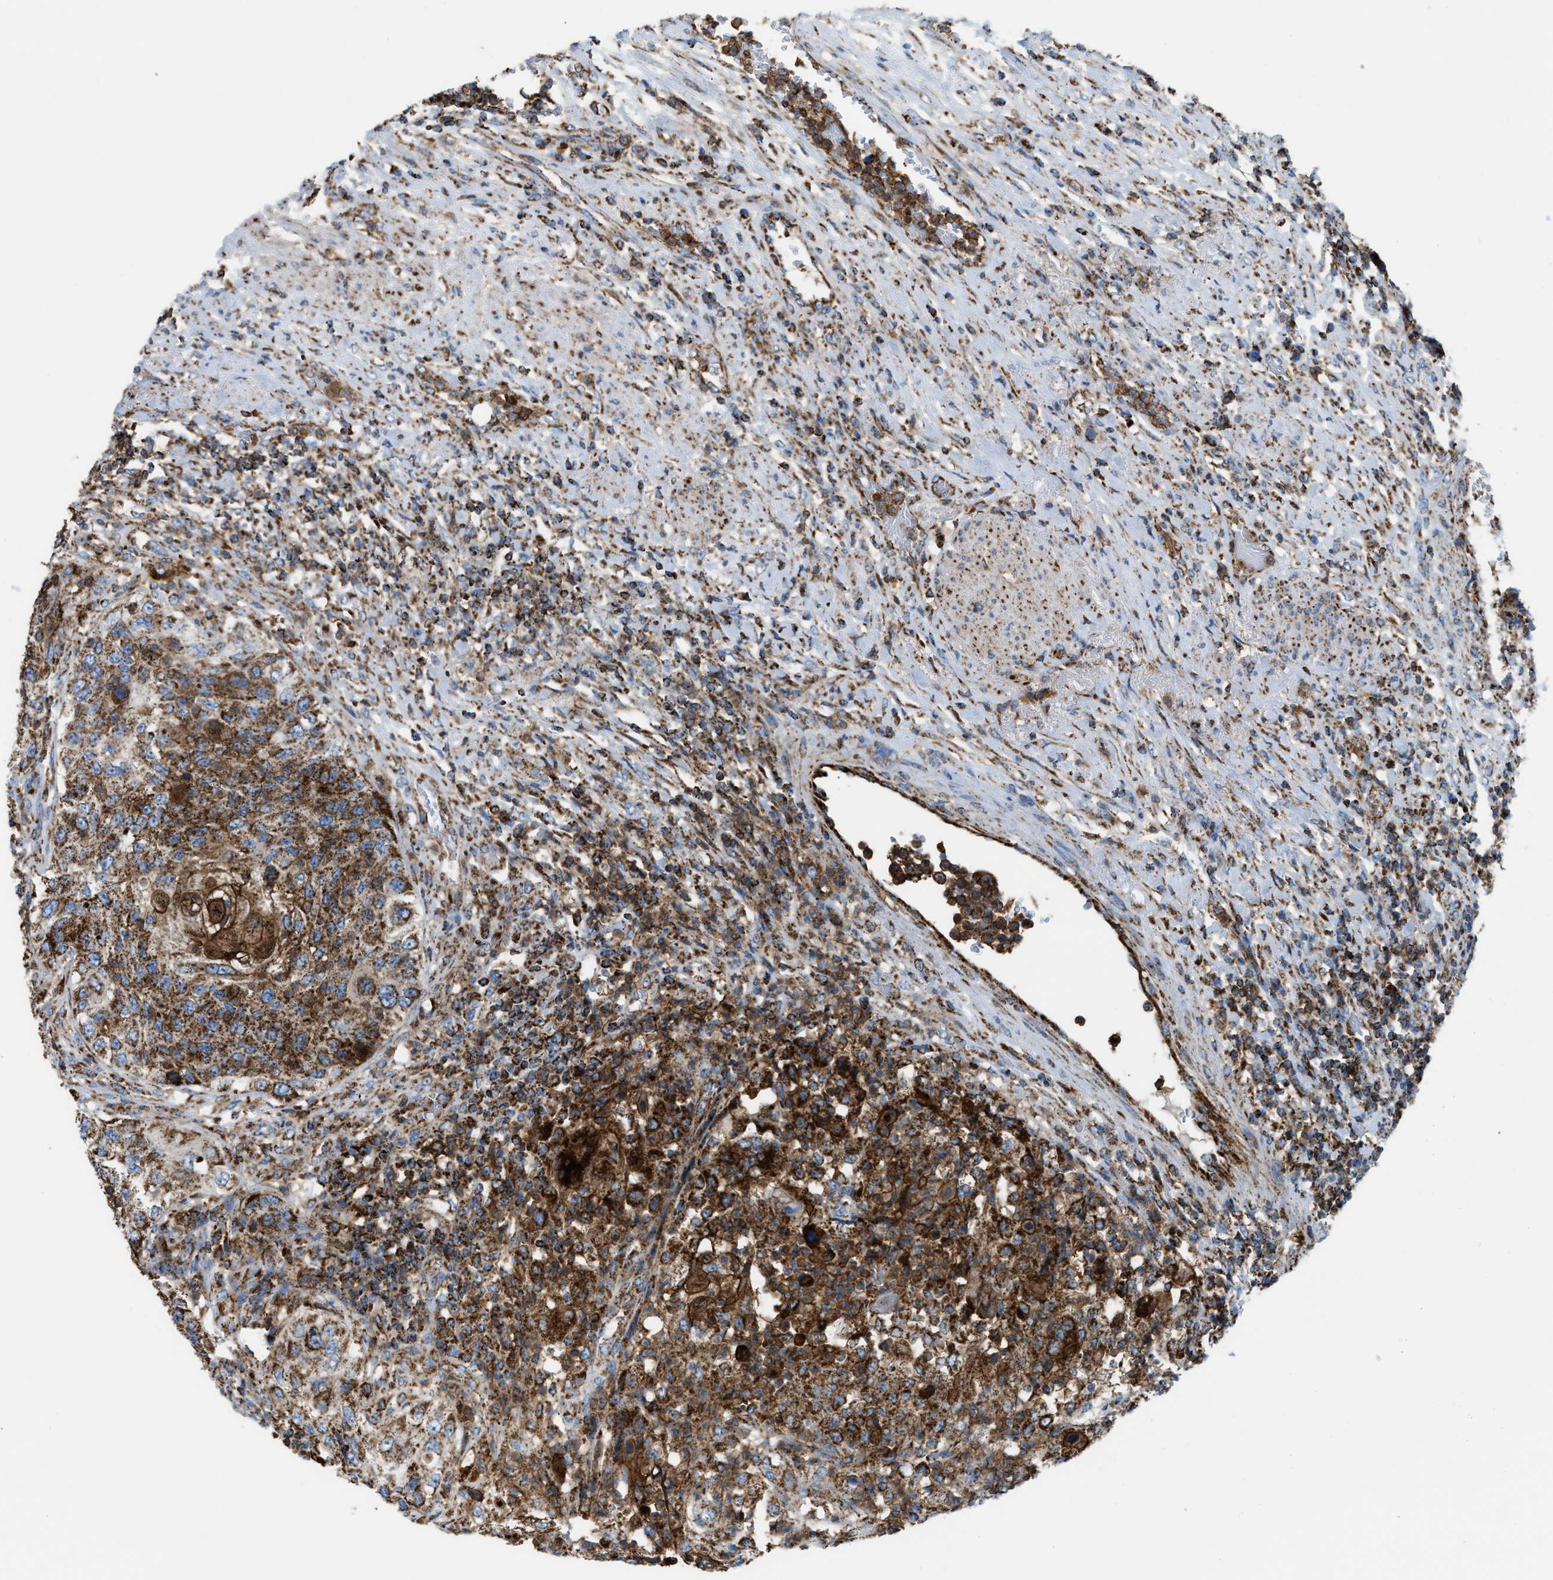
{"staining": {"intensity": "strong", "quantity": ">75%", "location": "cytoplasmic/membranous"}, "tissue": "urothelial cancer", "cell_type": "Tumor cells", "image_type": "cancer", "snomed": [{"axis": "morphology", "description": "Urothelial carcinoma, High grade"}, {"axis": "topography", "description": "Urinary bladder"}], "caption": "Immunohistochemical staining of human urothelial carcinoma (high-grade) shows high levels of strong cytoplasmic/membranous protein staining in about >75% of tumor cells.", "gene": "ECHS1", "patient": {"sex": "female", "age": 60}}